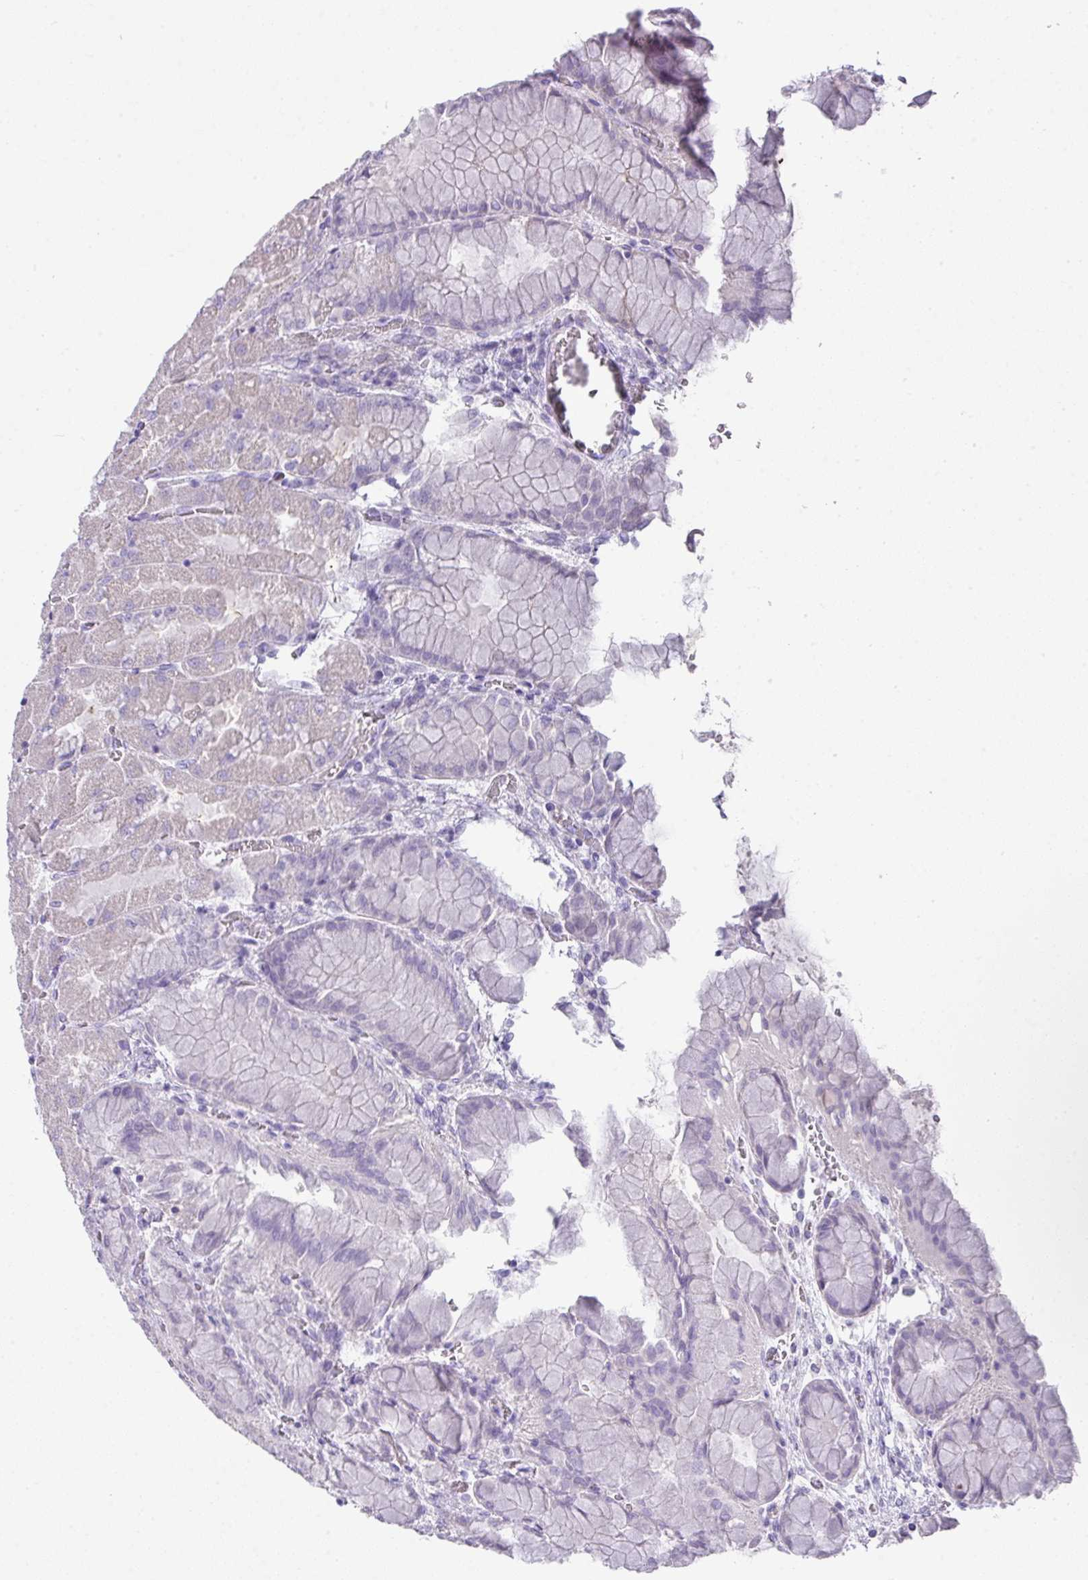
{"staining": {"intensity": "weak", "quantity": "25%-75%", "location": "cytoplasmic/membranous"}, "tissue": "stomach", "cell_type": "Glandular cells", "image_type": "normal", "snomed": [{"axis": "morphology", "description": "Normal tissue, NOS"}, {"axis": "topography", "description": "Stomach"}], "caption": "About 25%-75% of glandular cells in unremarkable stomach demonstrate weak cytoplasmic/membranous protein expression as visualized by brown immunohistochemical staining.", "gene": "GLI4", "patient": {"sex": "female", "age": 61}}